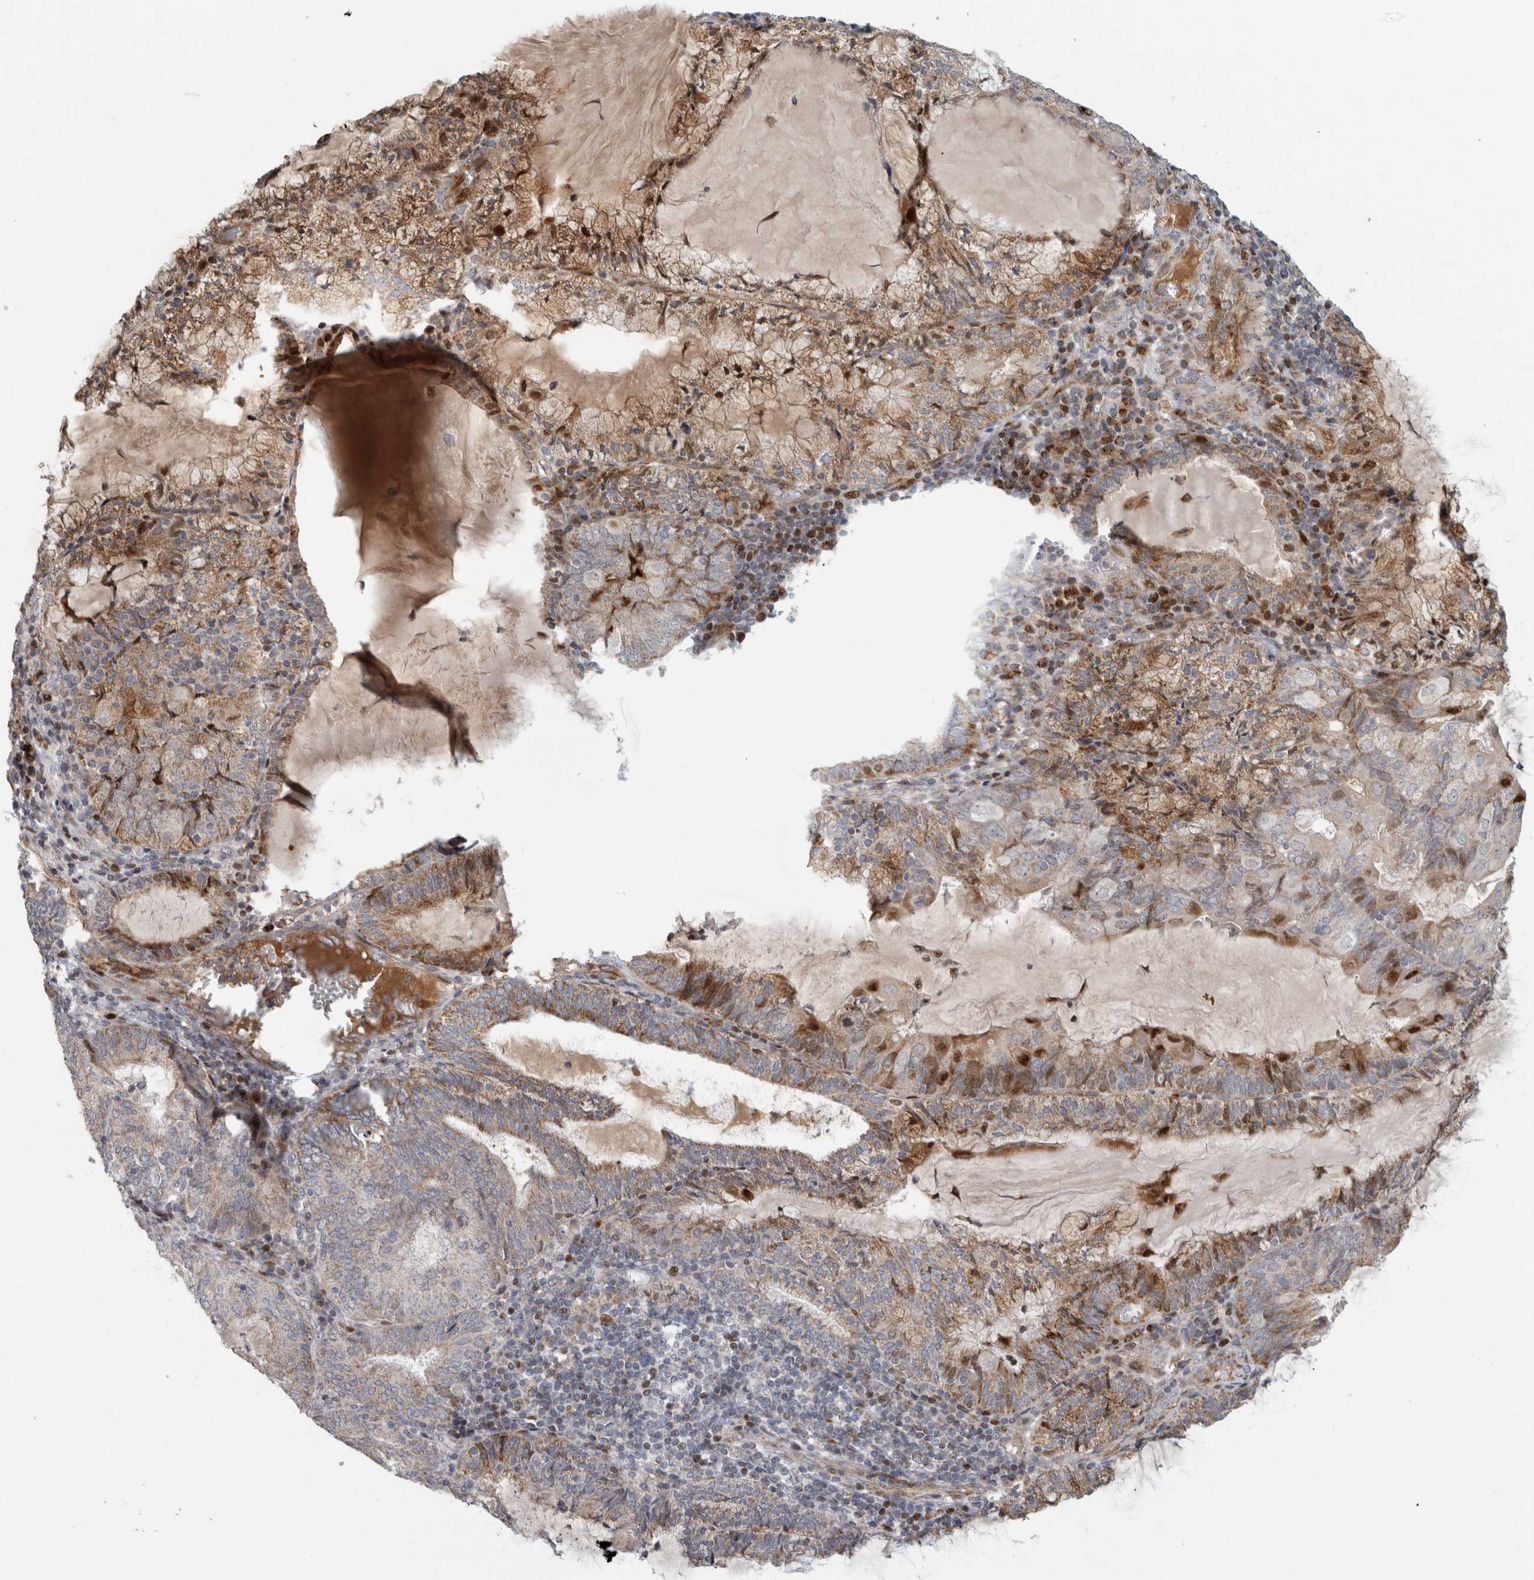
{"staining": {"intensity": "strong", "quantity": "25%-75%", "location": "cytoplasmic/membranous,nuclear"}, "tissue": "endometrial cancer", "cell_type": "Tumor cells", "image_type": "cancer", "snomed": [{"axis": "morphology", "description": "Adenocarcinoma, NOS"}, {"axis": "topography", "description": "Endometrium"}], "caption": "Tumor cells display high levels of strong cytoplasmic/membranous and nuclear staining in approximately 25%-75% of cells in human endometrial cancer (adenocarcinoma).", "gene": "RBM48", "patient": {"sex": "female", "age": 81}}